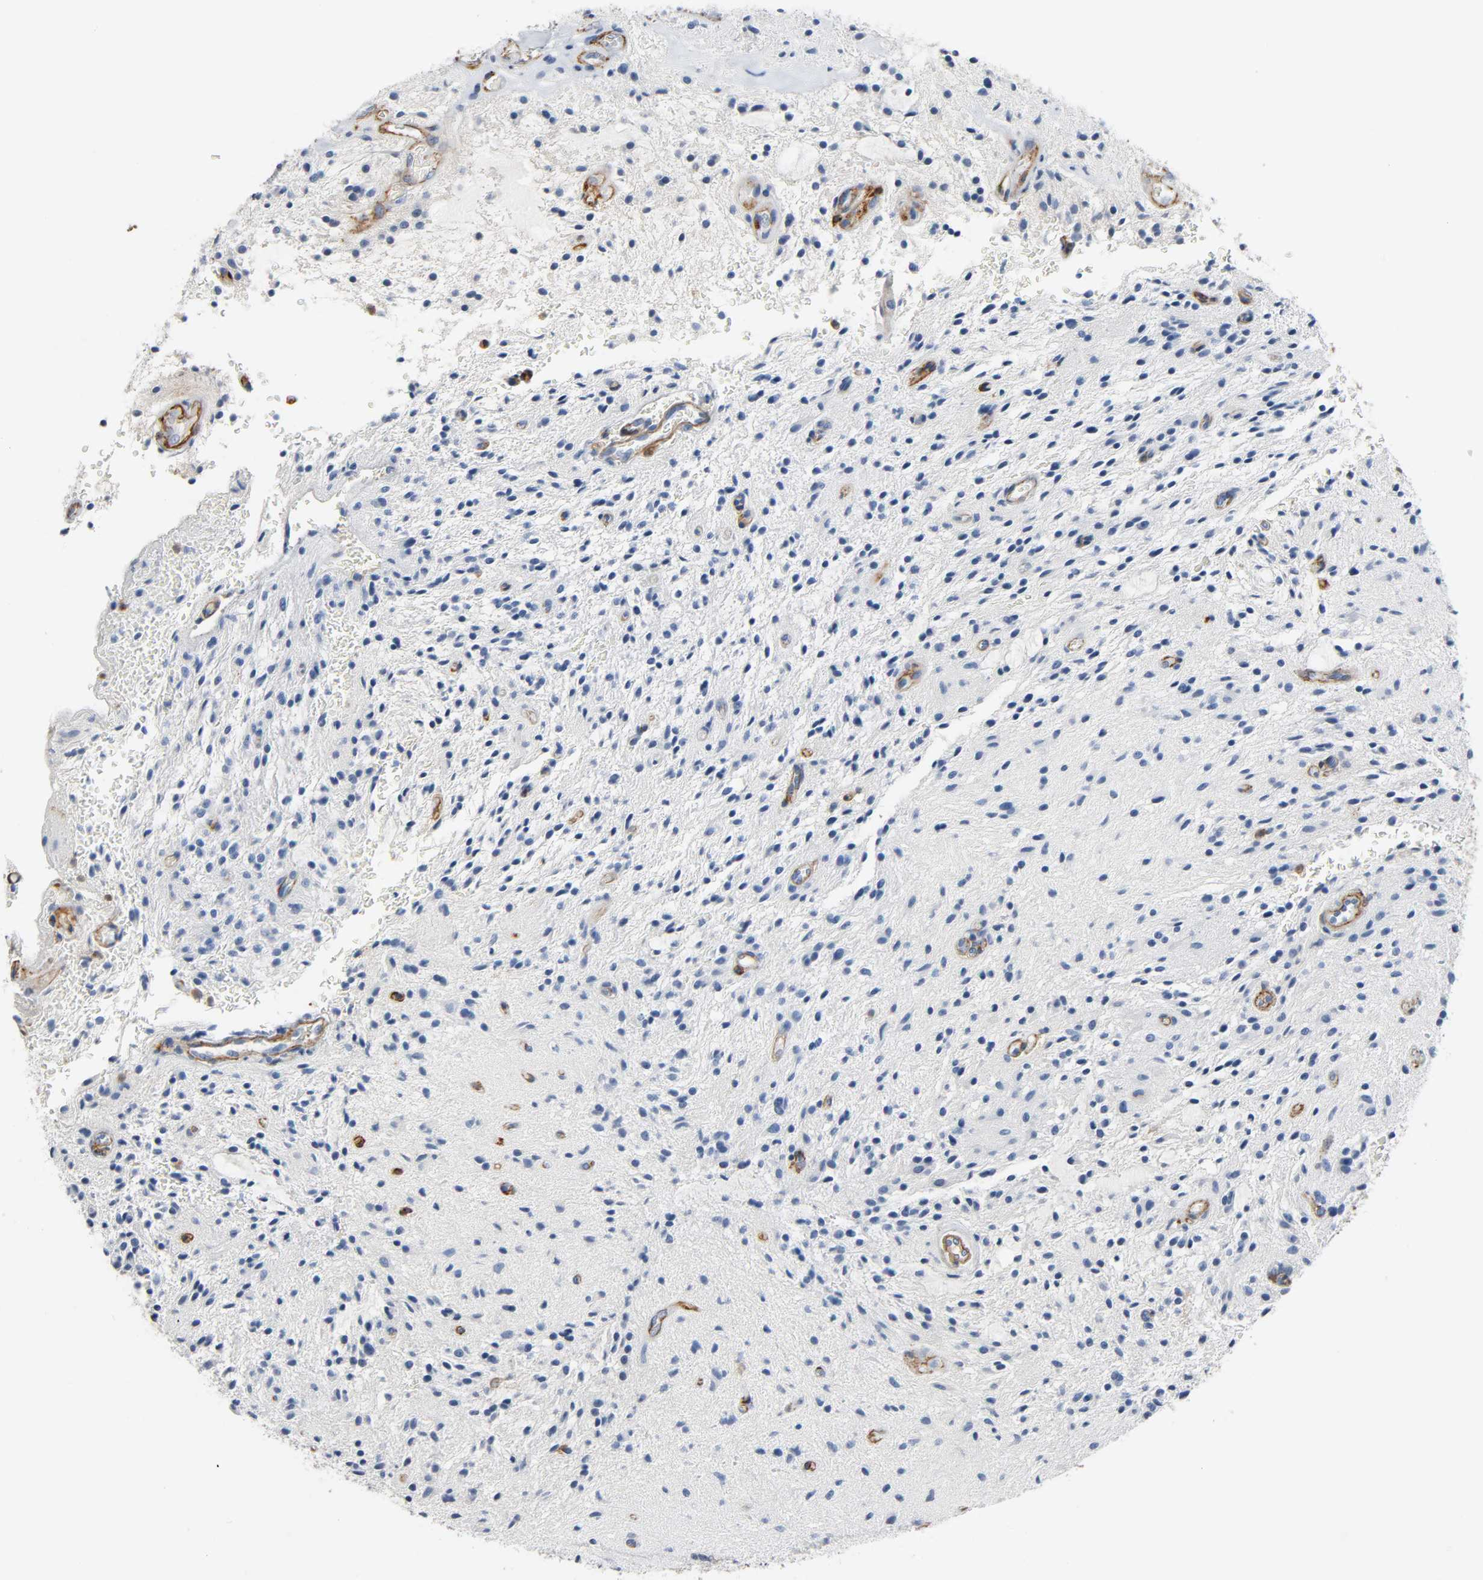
{"staining": {"intensity": "negative", "quantity": "none", "location": "none"}, "tissue": "glioma", "cell_type": "Tumor cells", "image_type": "cancer", "snomed": [{"axis": "morphology", "description": "Glioma, malignant, NOS"}, {"axis": "topography", "description": "Cerebellum"}], "caption": "Glioma (malignant) was stained to show a protein in brown. There is no significant staining in tumor cells.", "gene": "ANPEP", "patient": {"sex": "female", "age": 10}}